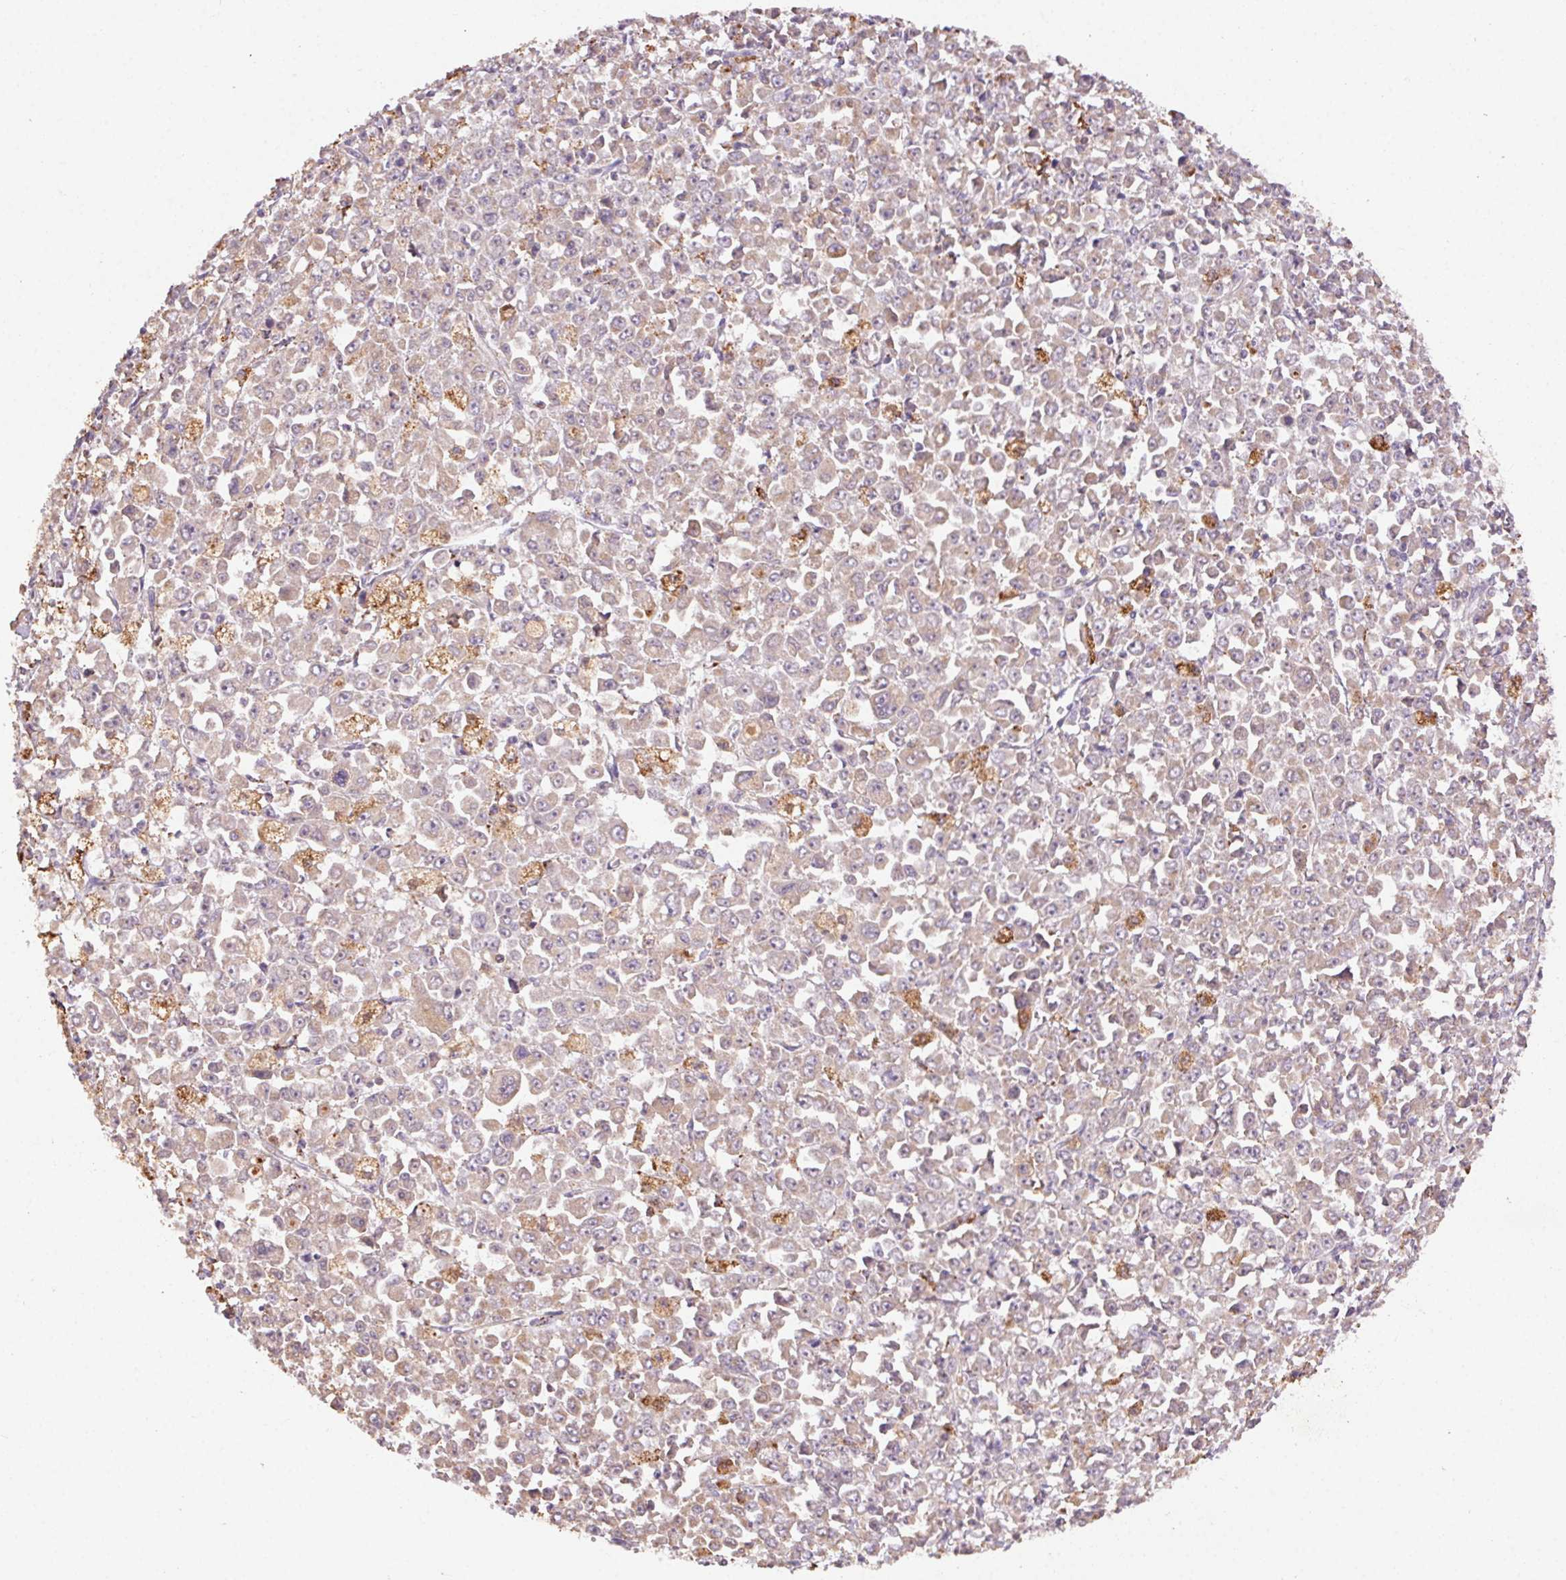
{"staining": {"intensity": "weak", "quantity": ">75%", "location": "cytoplasmic/membranous"}, "tissue": "stomach cancer", "cell_type": "Tumor cells", "image_type": "cancer", "snomed": [{"axis": "morphology", "description": "Adenocarcinoma, NOS"}, {"axis": "topography", "description": "Stomach, upper"}], "caption": "The histopathology image exhibits immunohistochemical staining of stomach cancer. There is weak cytoplasmic/membranous positivity is identified in approximately >75% of tumor cells. The protein of interest is shown in brown color, while the nuclei are stained blue.", "gene": "FNBP1L", "patient": {"sex": "male", "age": 70}}